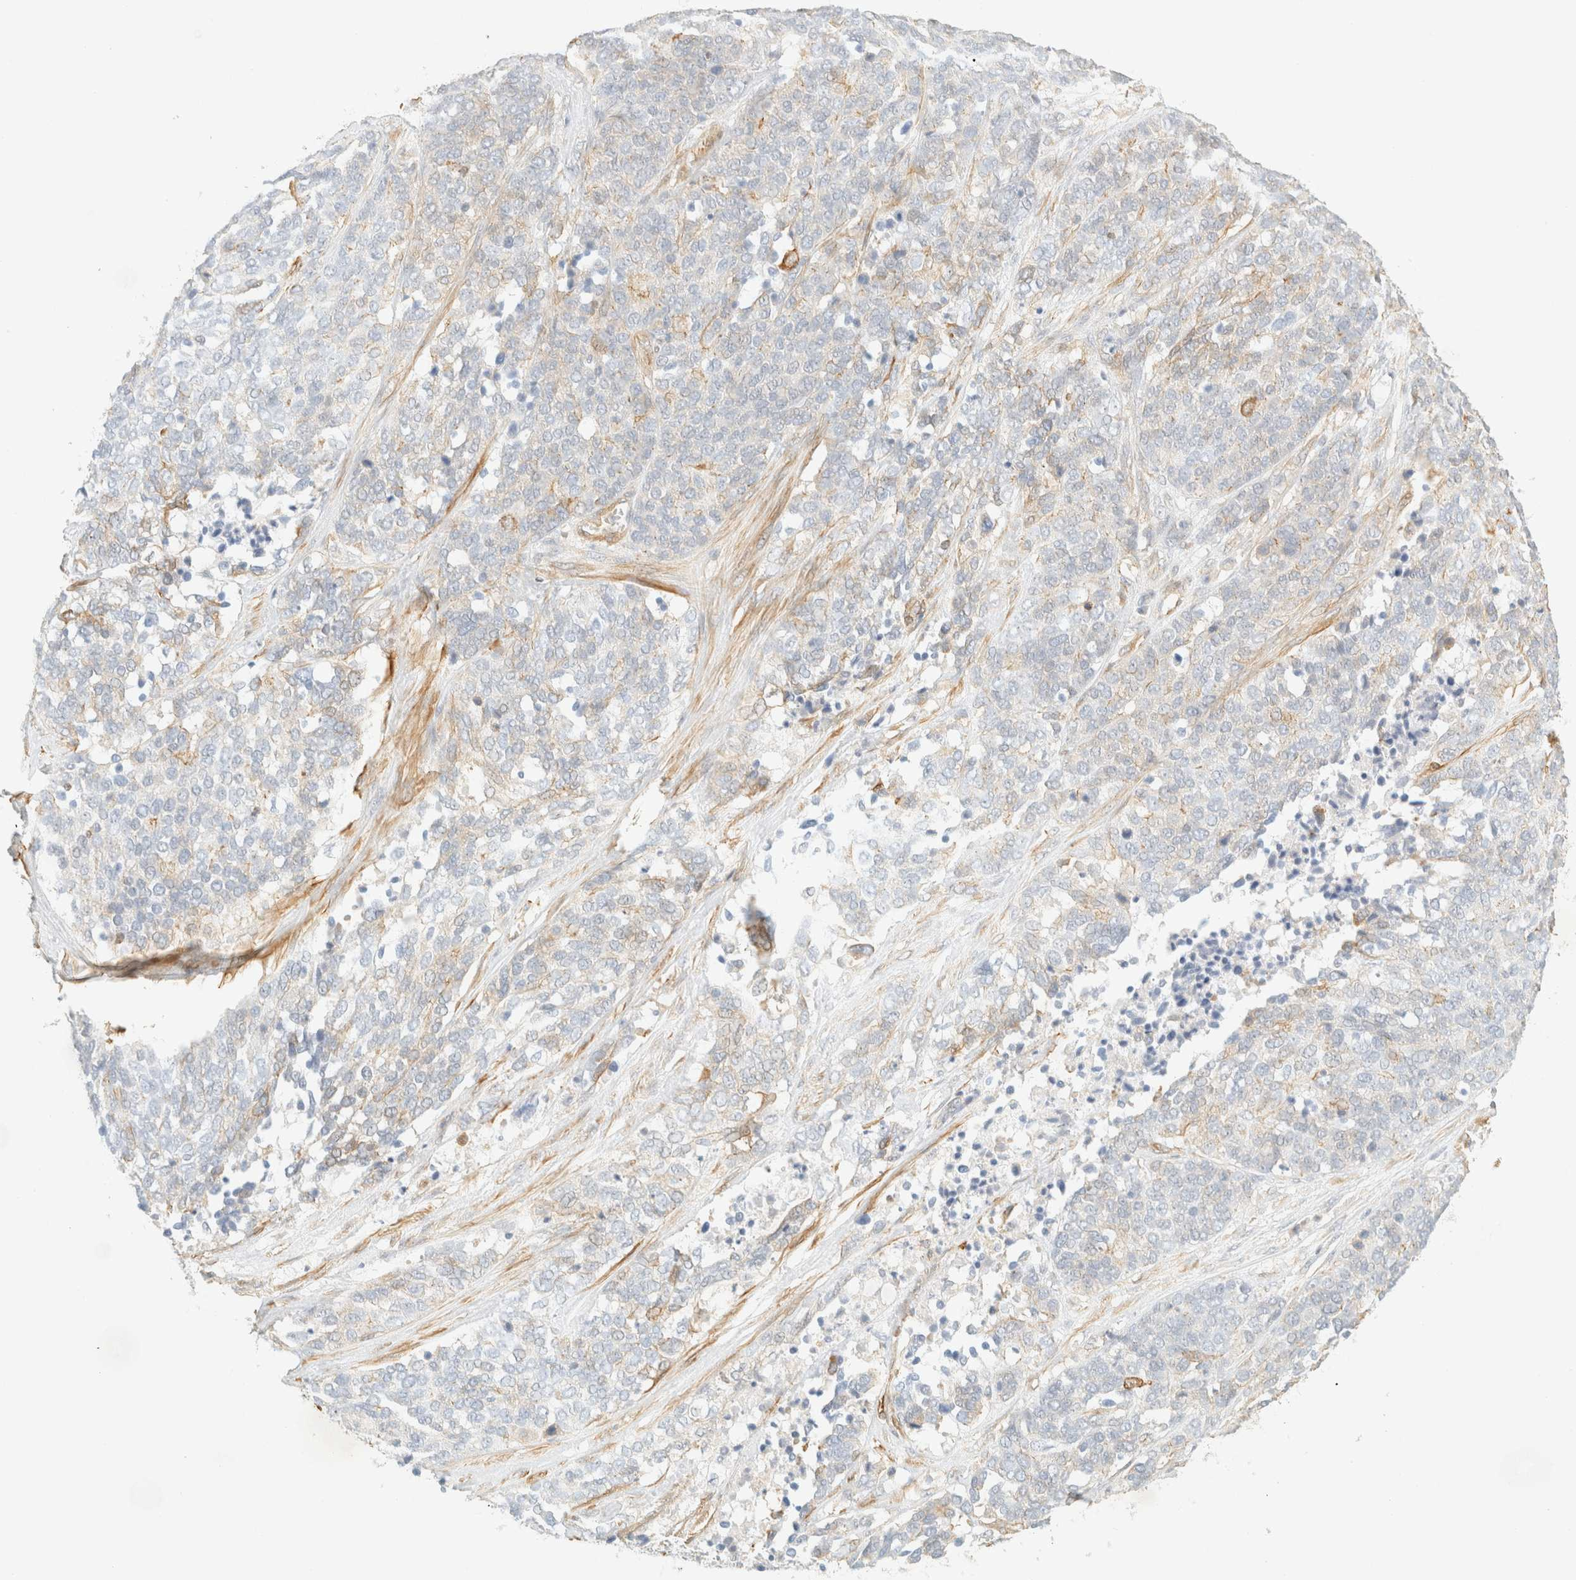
{"staining": {"intensity": "negative", "quantity": "none", "location": "none"}, "tissue": "ovarian cancer", "cell_type": "Tumor cells", "image_type": "cancer", "snomed": [{"axis": "morphology", "description": "Cystadenocarcinoma, serous, NOS"}, {"axis": "topography", "description": "Ovary"}], "caption": "Immunohistochemistry image of neoplastic tissue: human ovarian serous cystadenocarcinoma stained with DAB demonstrates no significant protein staining in tumor cells.", "gene": "OTOP2", "patient": {"sex": "female", "age": 44}}